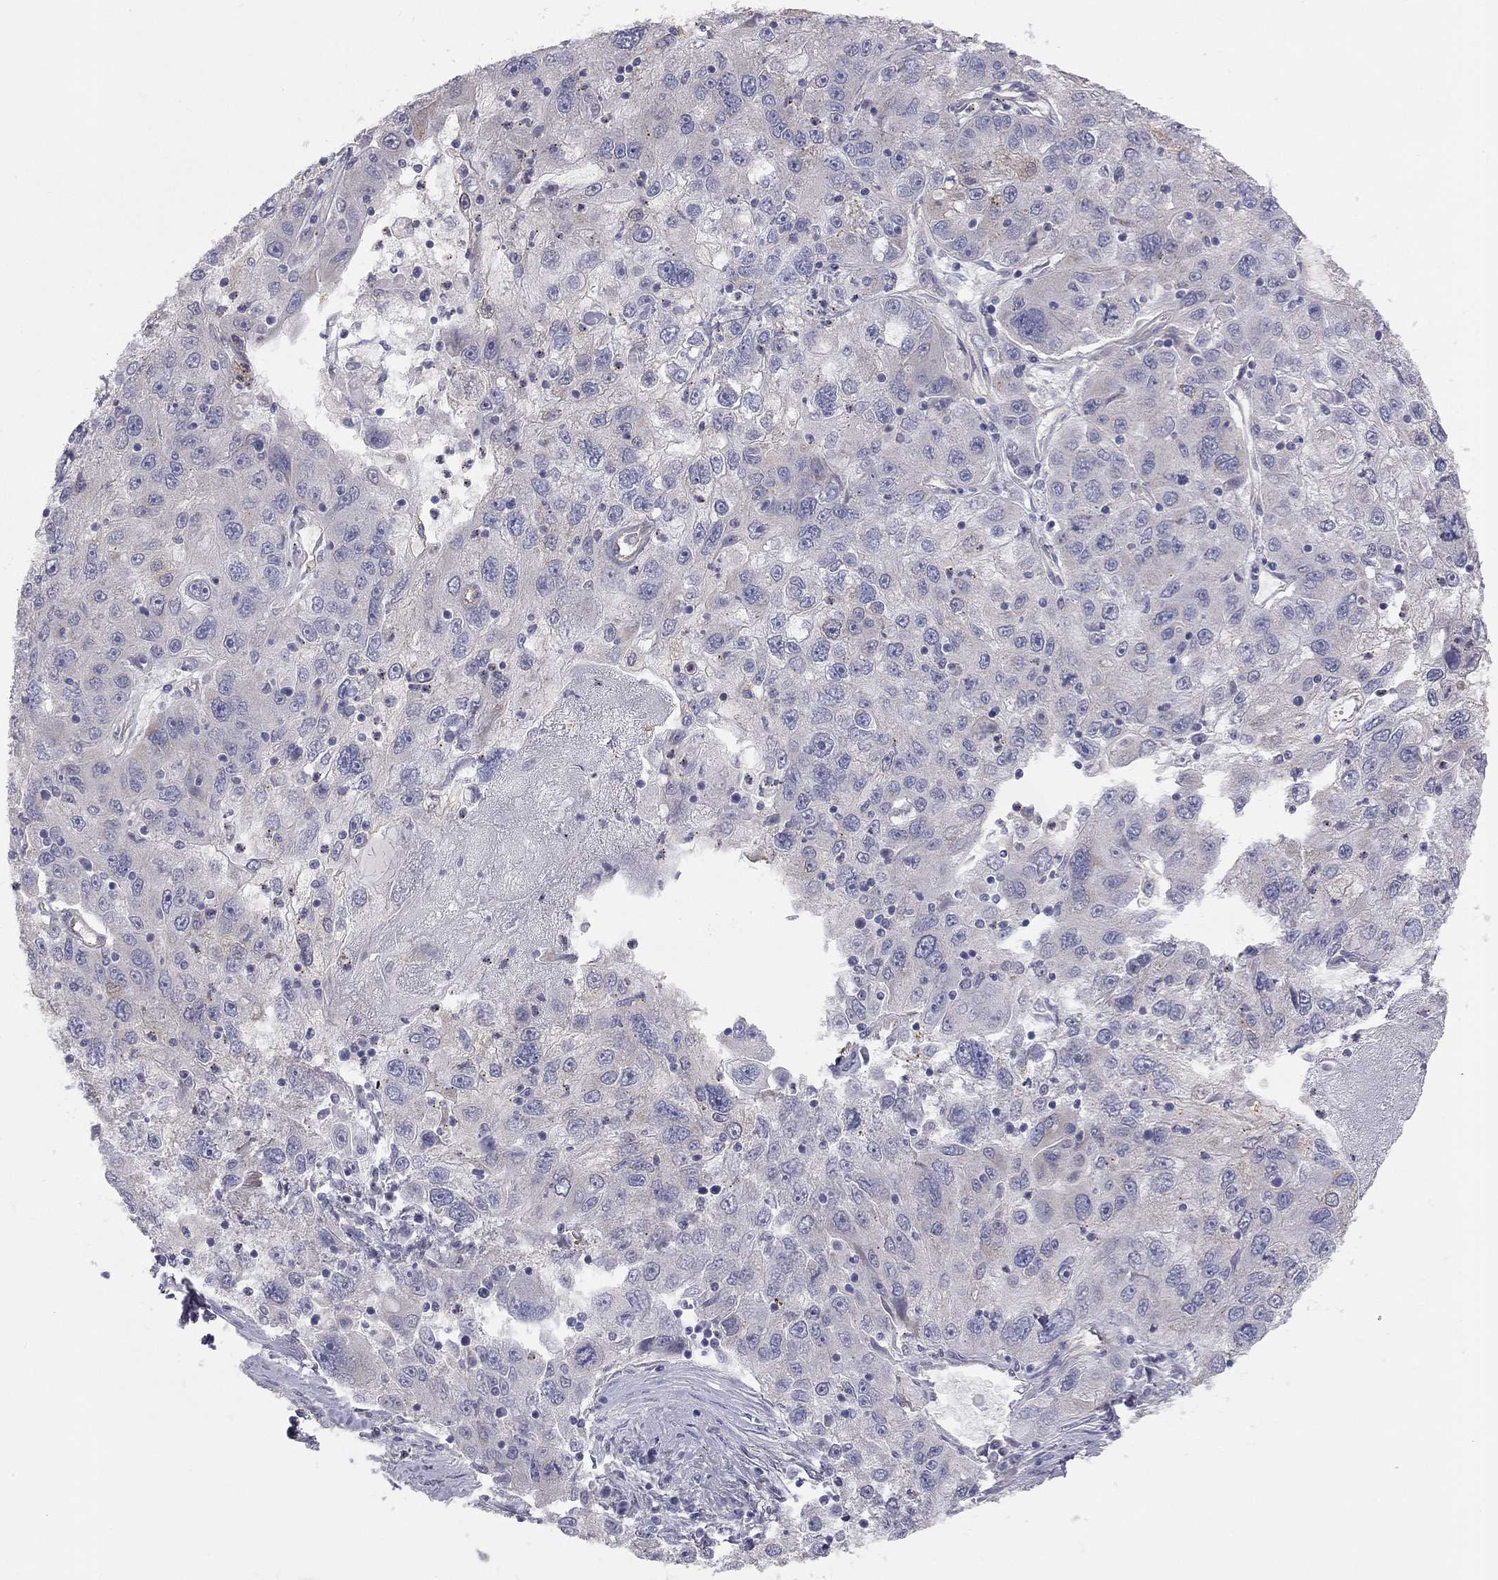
{"staining": {"intensity": "negative", "quantity": "none", "location": "none"}, "tissue": "stomach cancer", "cell_type": "Tumor cells", "image_type": "cancer", "snomed": [{"axis": "morphology", "description": "Adenocarcinoma, NOS"}, {"axis": "topography", "description": "Stomach"}], "caption": "IHC image of neoplastic tissue: human stomach cancer (adenocarcinoma) stained with DAB exhibits no significant protein staining in tumor cells. The staining was performed using DAB to visualize the protein expression in brown, while the nuclei were stained in blue with hematoxylin (Magnification: 20x).", "gene": "GPRC5B", "patient": {"sex": "male", "age": 56}}